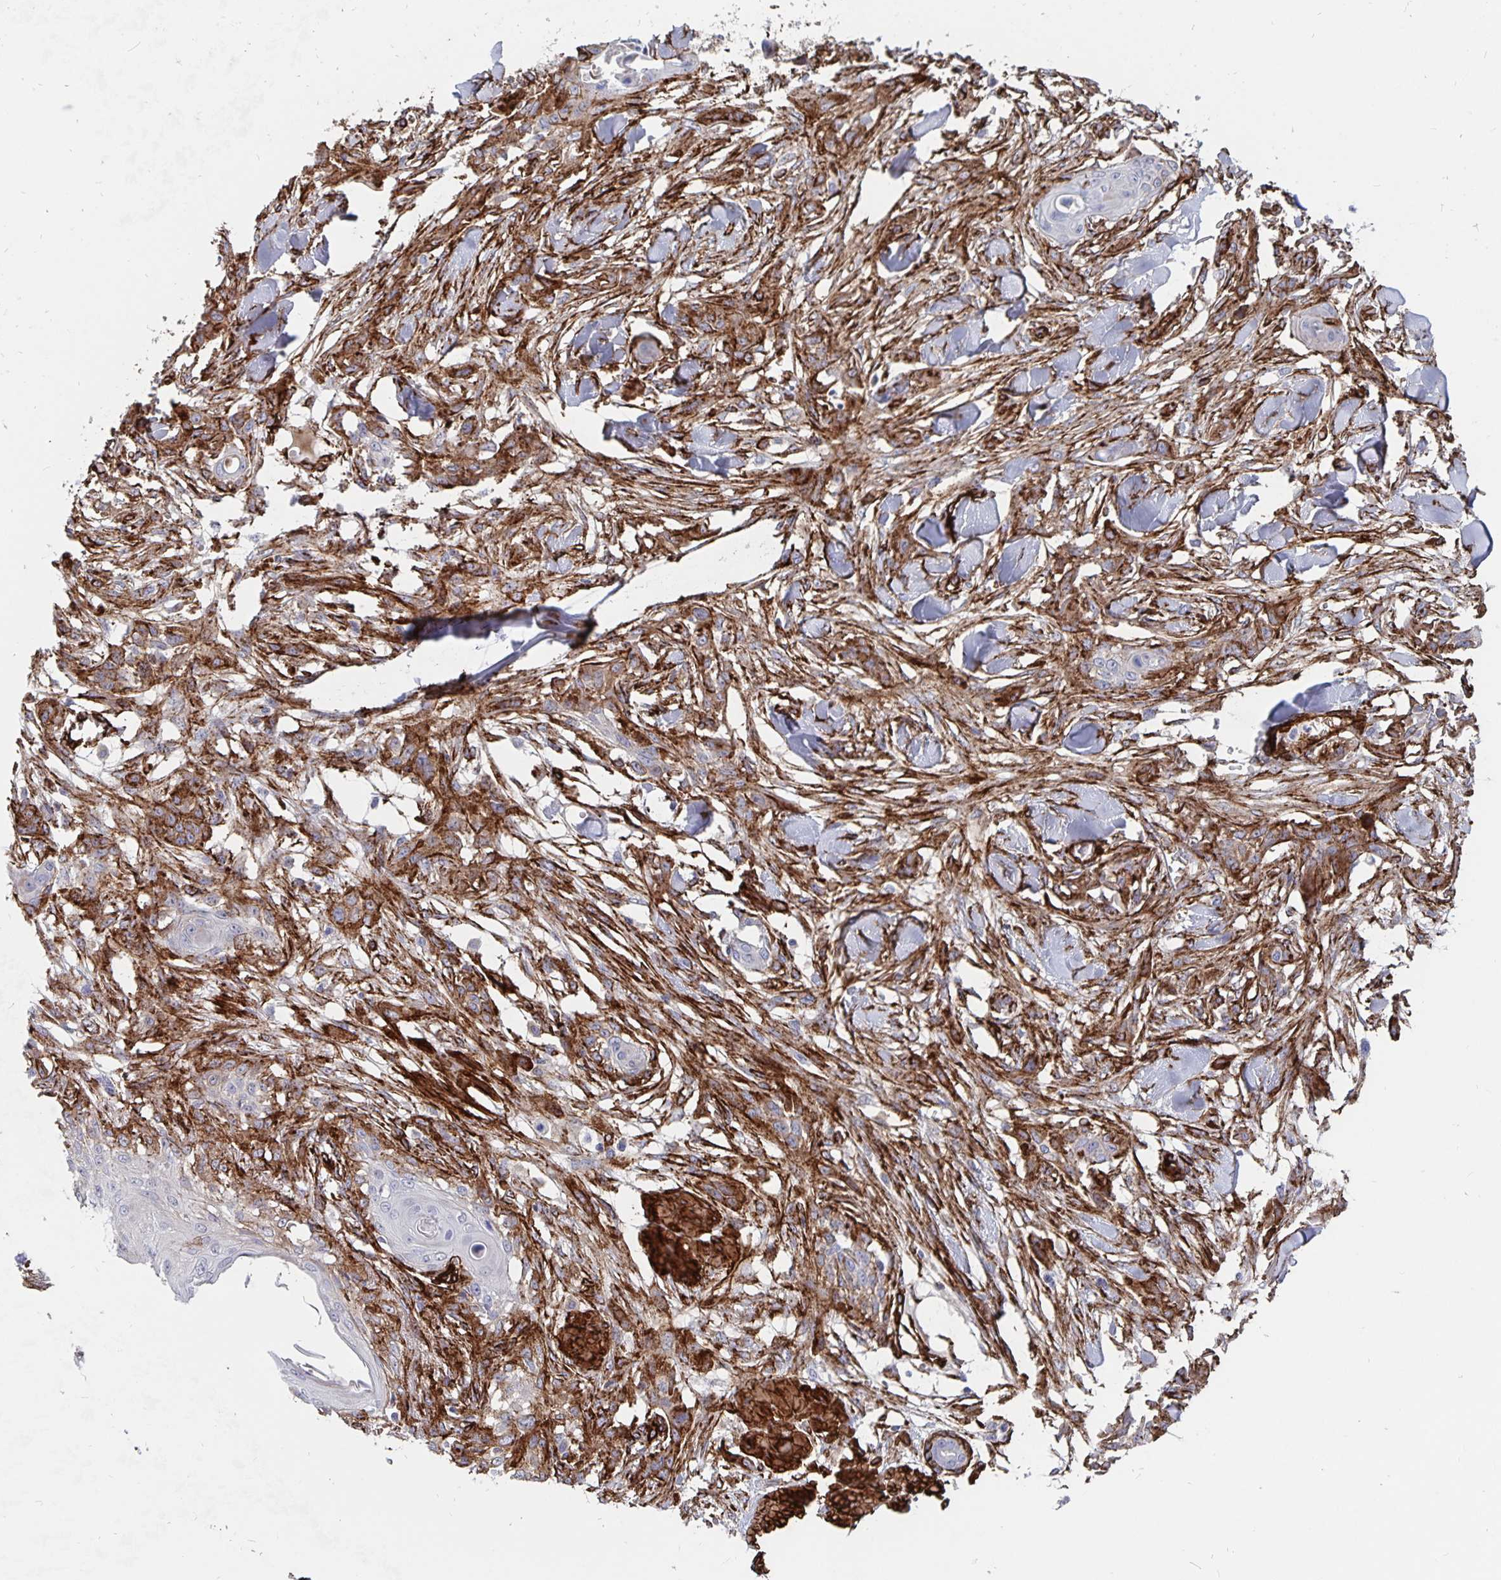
{"staining": {"intensity": "strong", "quantity": "25%-75%", "location": "cytoplasmic/membranous"}, "tissue": "skin cancer", "cell_type": "Tumor cells", "image_type": "cancer", "snomed": [{"axis": "morphology", "description": "Squamous cell carcinoma, NOS"}, {"axis": "topography", "description": "Skin"}], "caption": "An image of skin cancer stained for a protein shows strong cytoplasmic/membranous brown staining in tumor cells.", "gene": "DCHS2", "patient": {"sex": "female", "age": 59}}